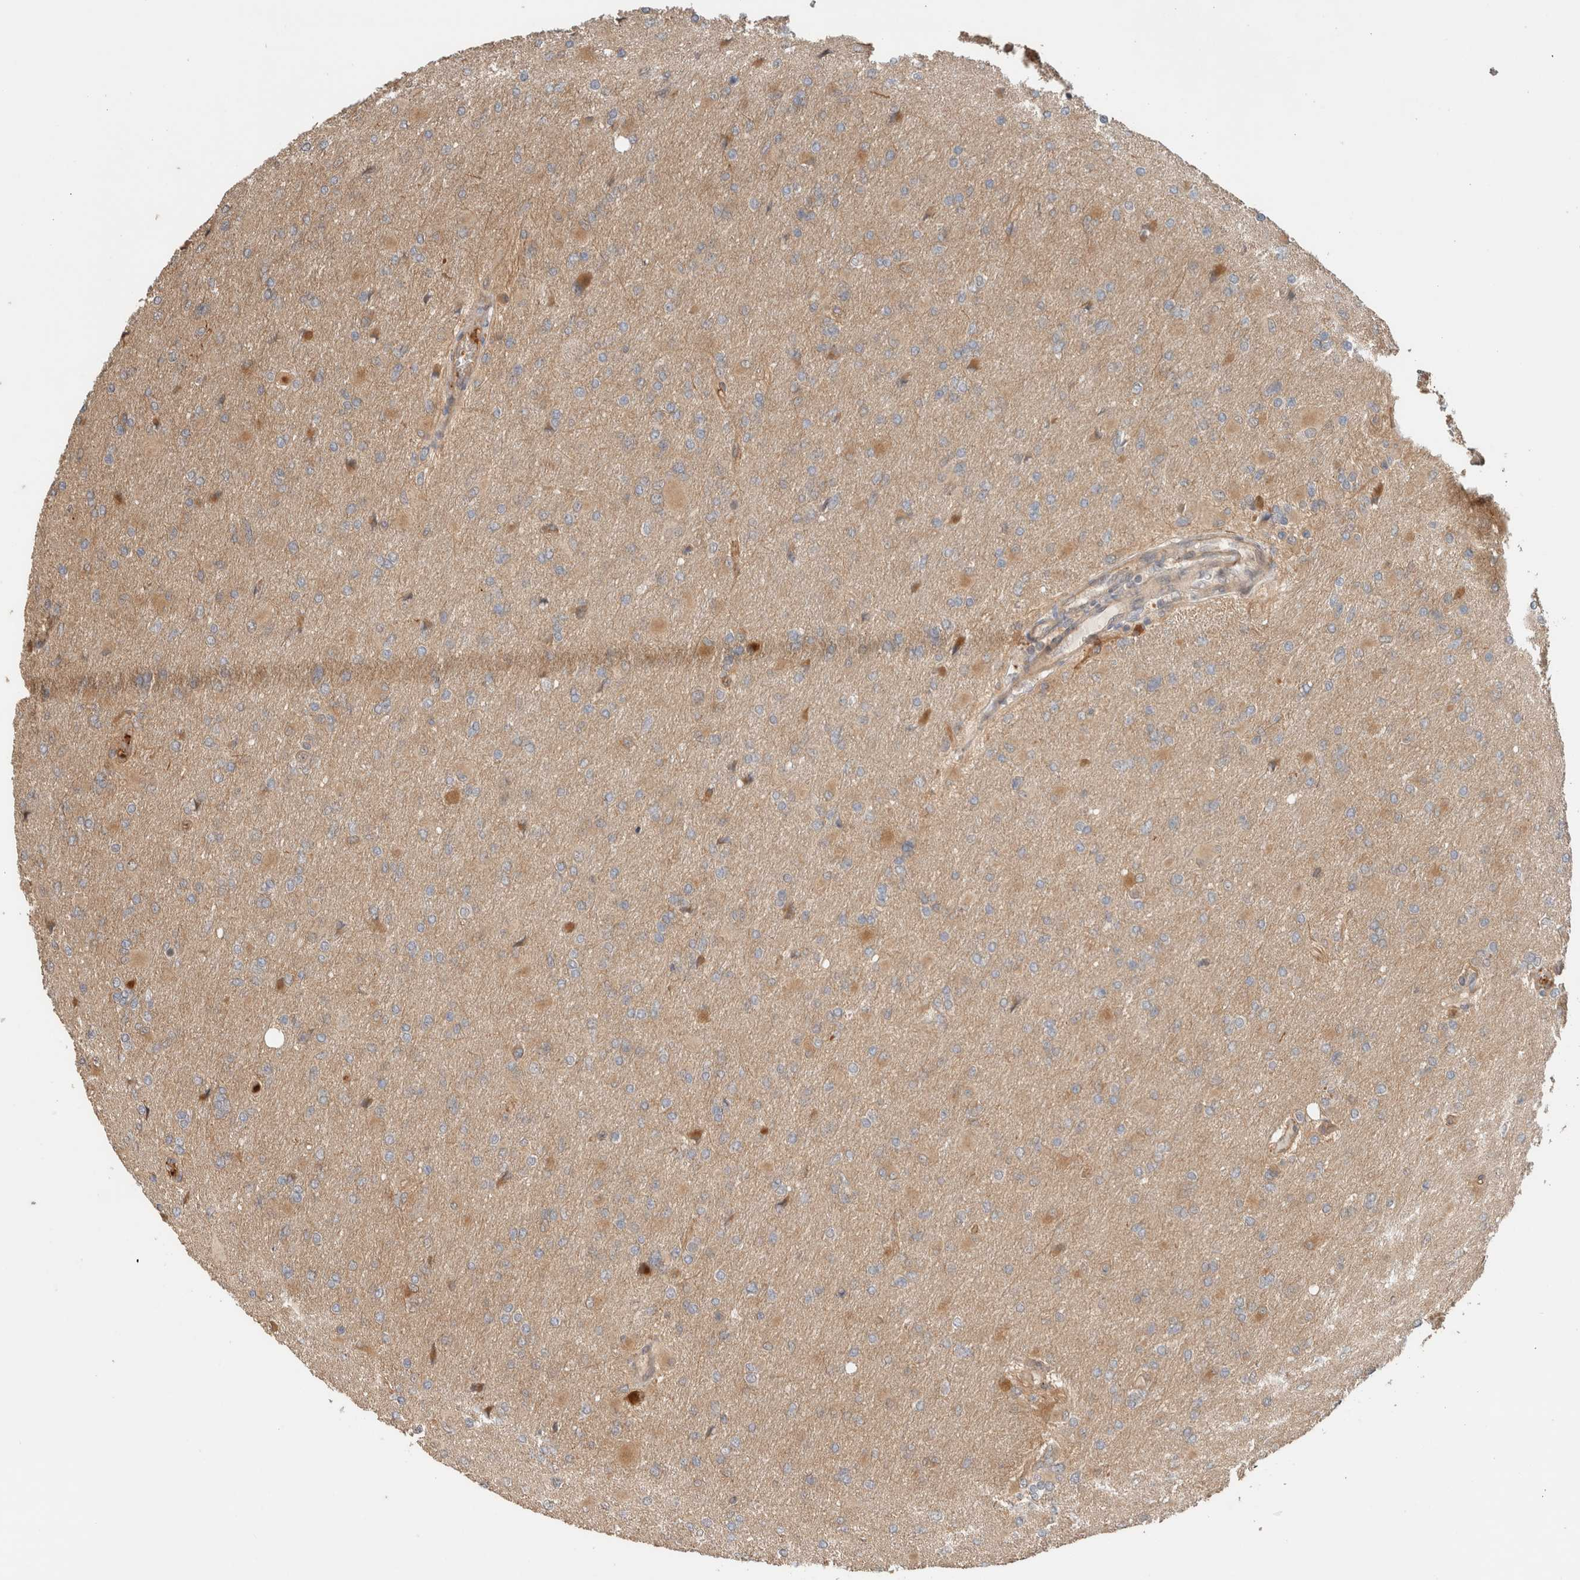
{"staining": {"intensity": "moderate", "quantity": ">75%", "location": "cytoplasmic/membranous"}, "tissue": "glioma", "cell_type": "Tumor cells", "image_type": "cancer", "snomed": [{"axis": "morphology", "description": "Glioma, malignant, High grade"}, {"axis": "topography", "description": "Cerebral cortex"}], "caption": "A histopathology image showing moderate cytoplasmic/membranous expression in approximately >75% of tumor cells in malignant glioma (high-grade), as visualized by brown immunohistochemical staining.", "gene": "OTUD6B", "patient": {"sex": "female", "age": 36}}